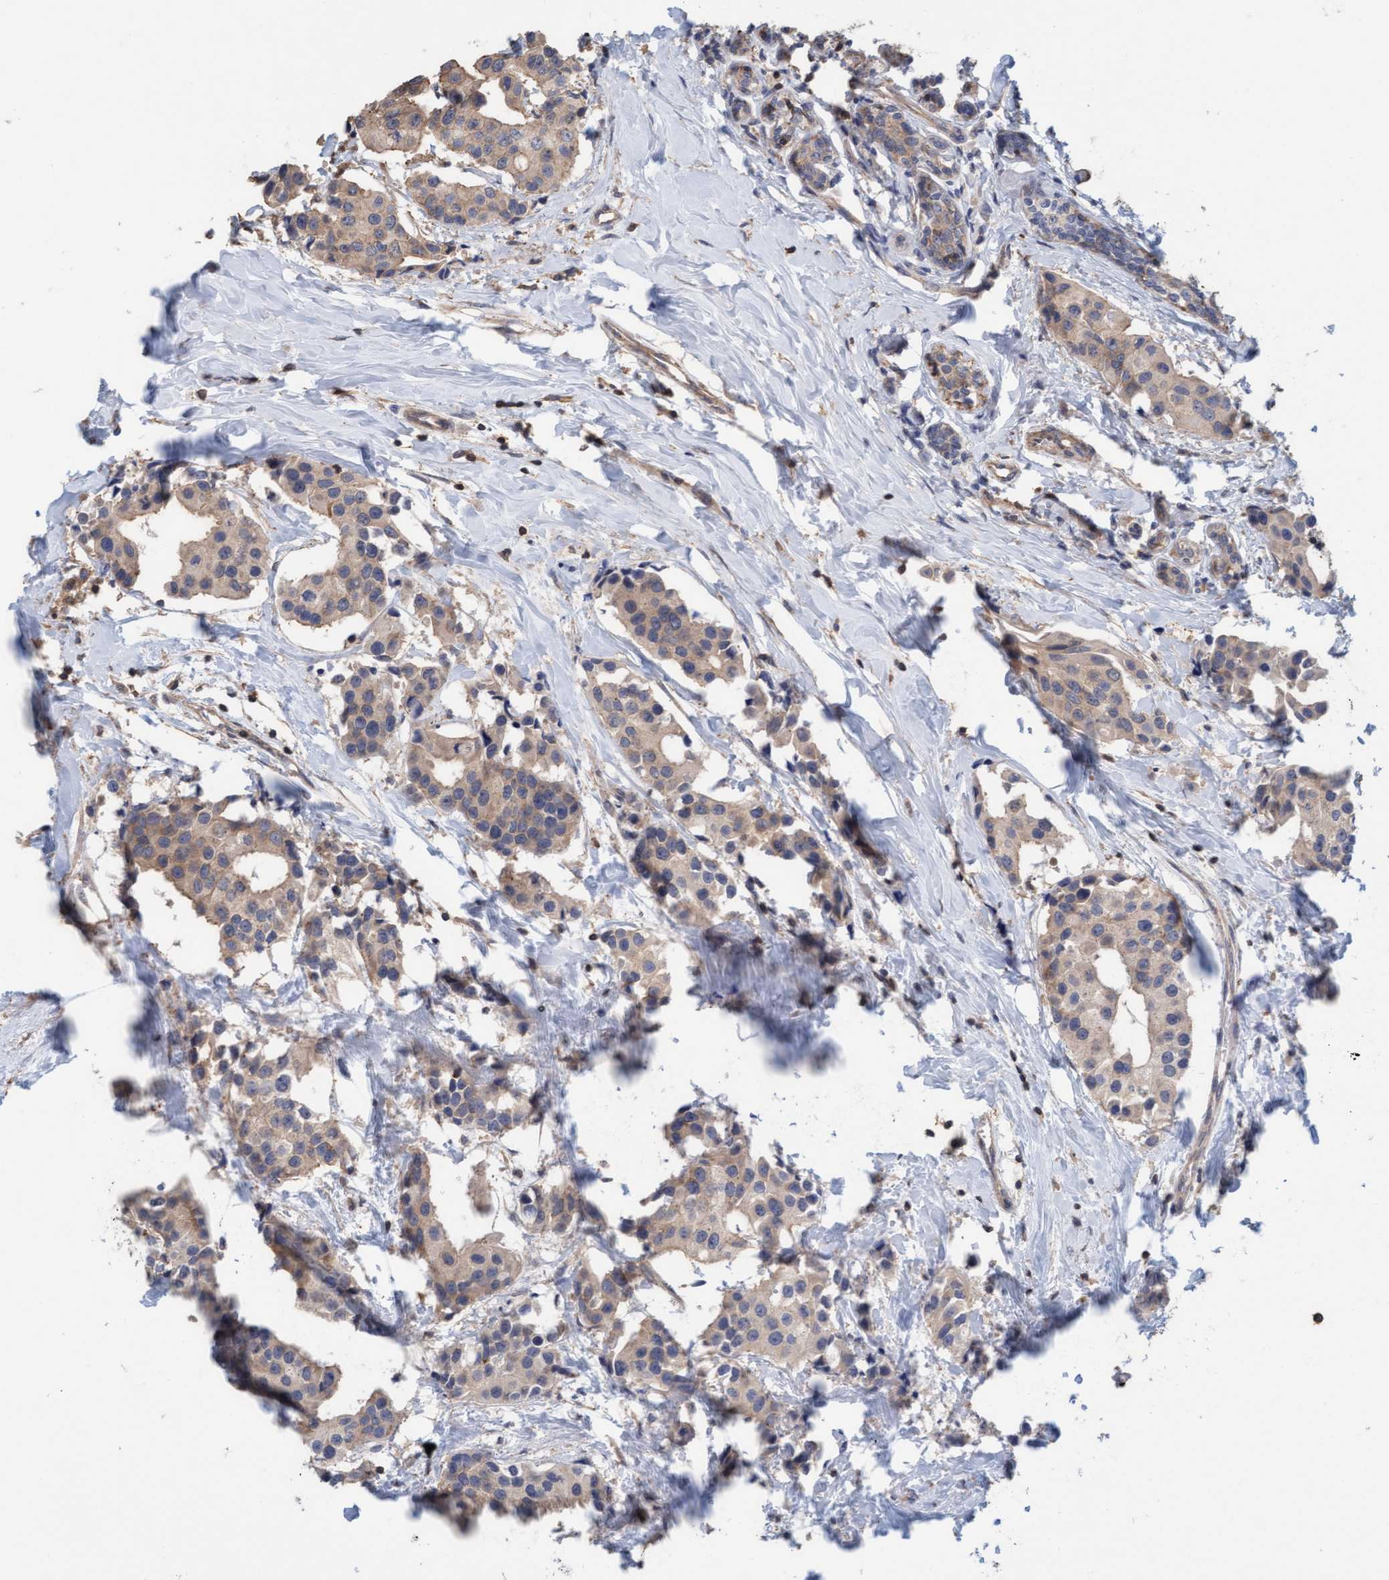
{"staining": {"intensity": "weak", "quantity": ">75%", "location": "cytoplasmic/membranous"}, "tissue": "breast cancer", "cell_type": "Tumor cells", "image_type": "cancer", "snomed": [{"axis": "morphology", "description": "Normal tissue, NOS"}, {"axis": "morphology", "description": "Duct carcinoma"}, {"axis": "topography", "description": "Breast"}], "caption": "Tumor cells exhibit low levels of weak cytoplasmic/membranous staining in approximately >75% of cells in intraductal carcinoma (breast).", "gene": "FXR2", "patient": {"sex": "female", "age": 39}}